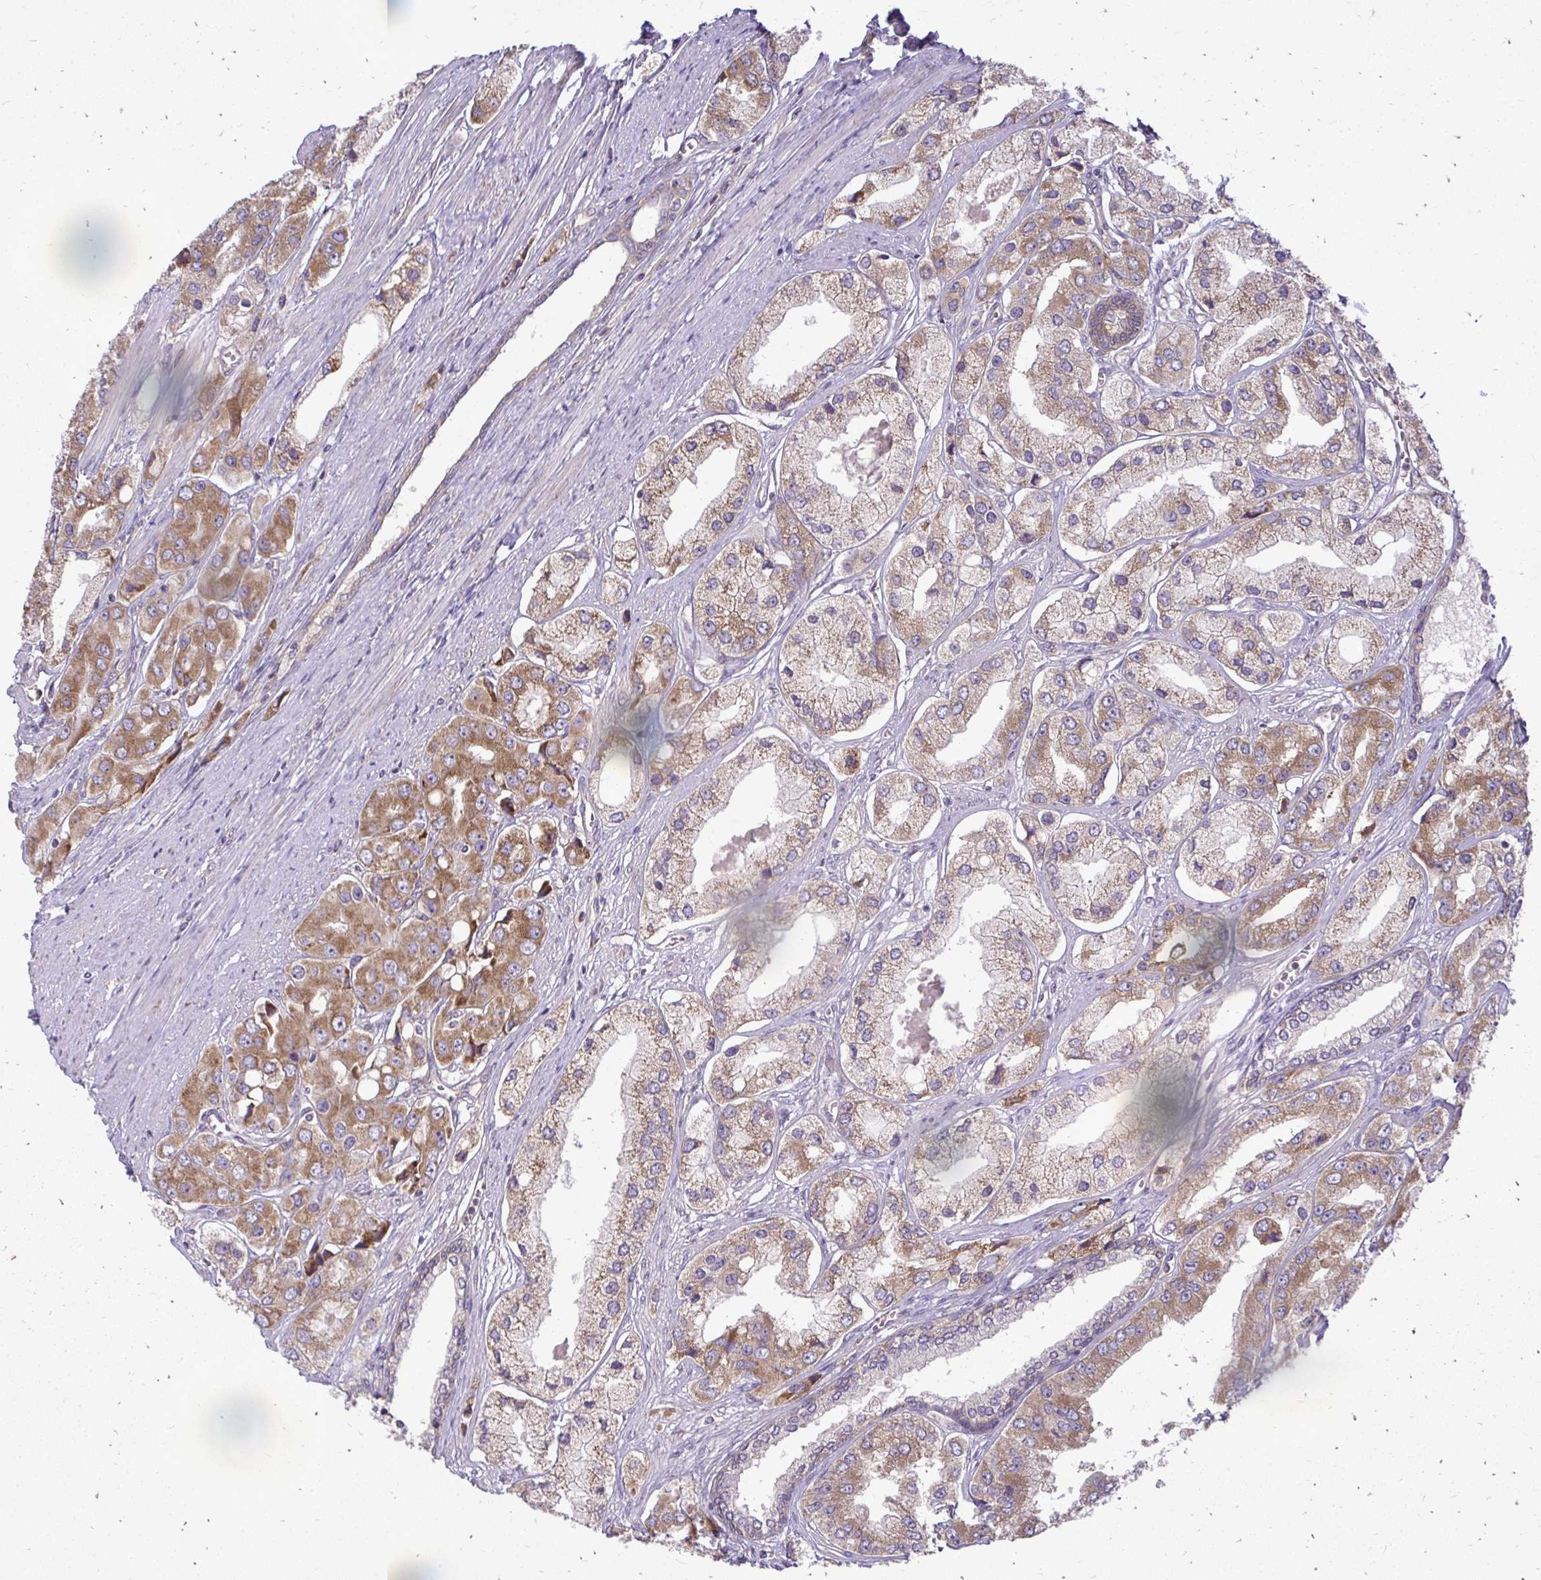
{"staining": {"intensity": "moderate", "quantity": ">75%", "location": "cytoplasmic/membranous"}, "tissue": "prostate cancer", "cell_type": "Tumor cells", "image_type": "cancer", "snomed": [{"axis": "morphology", "description": "Adenocarcinoma, Low grade"}, {"axis": "topography", "description": "Prostate"}], "caption": "Tumor cells display medium levels of moderate cytoplasmic/membranous positivity in about >75% of cells in human prostate cancer.", "gene": "RPLP2", "patient": {"sex": "male", "age": 69}}